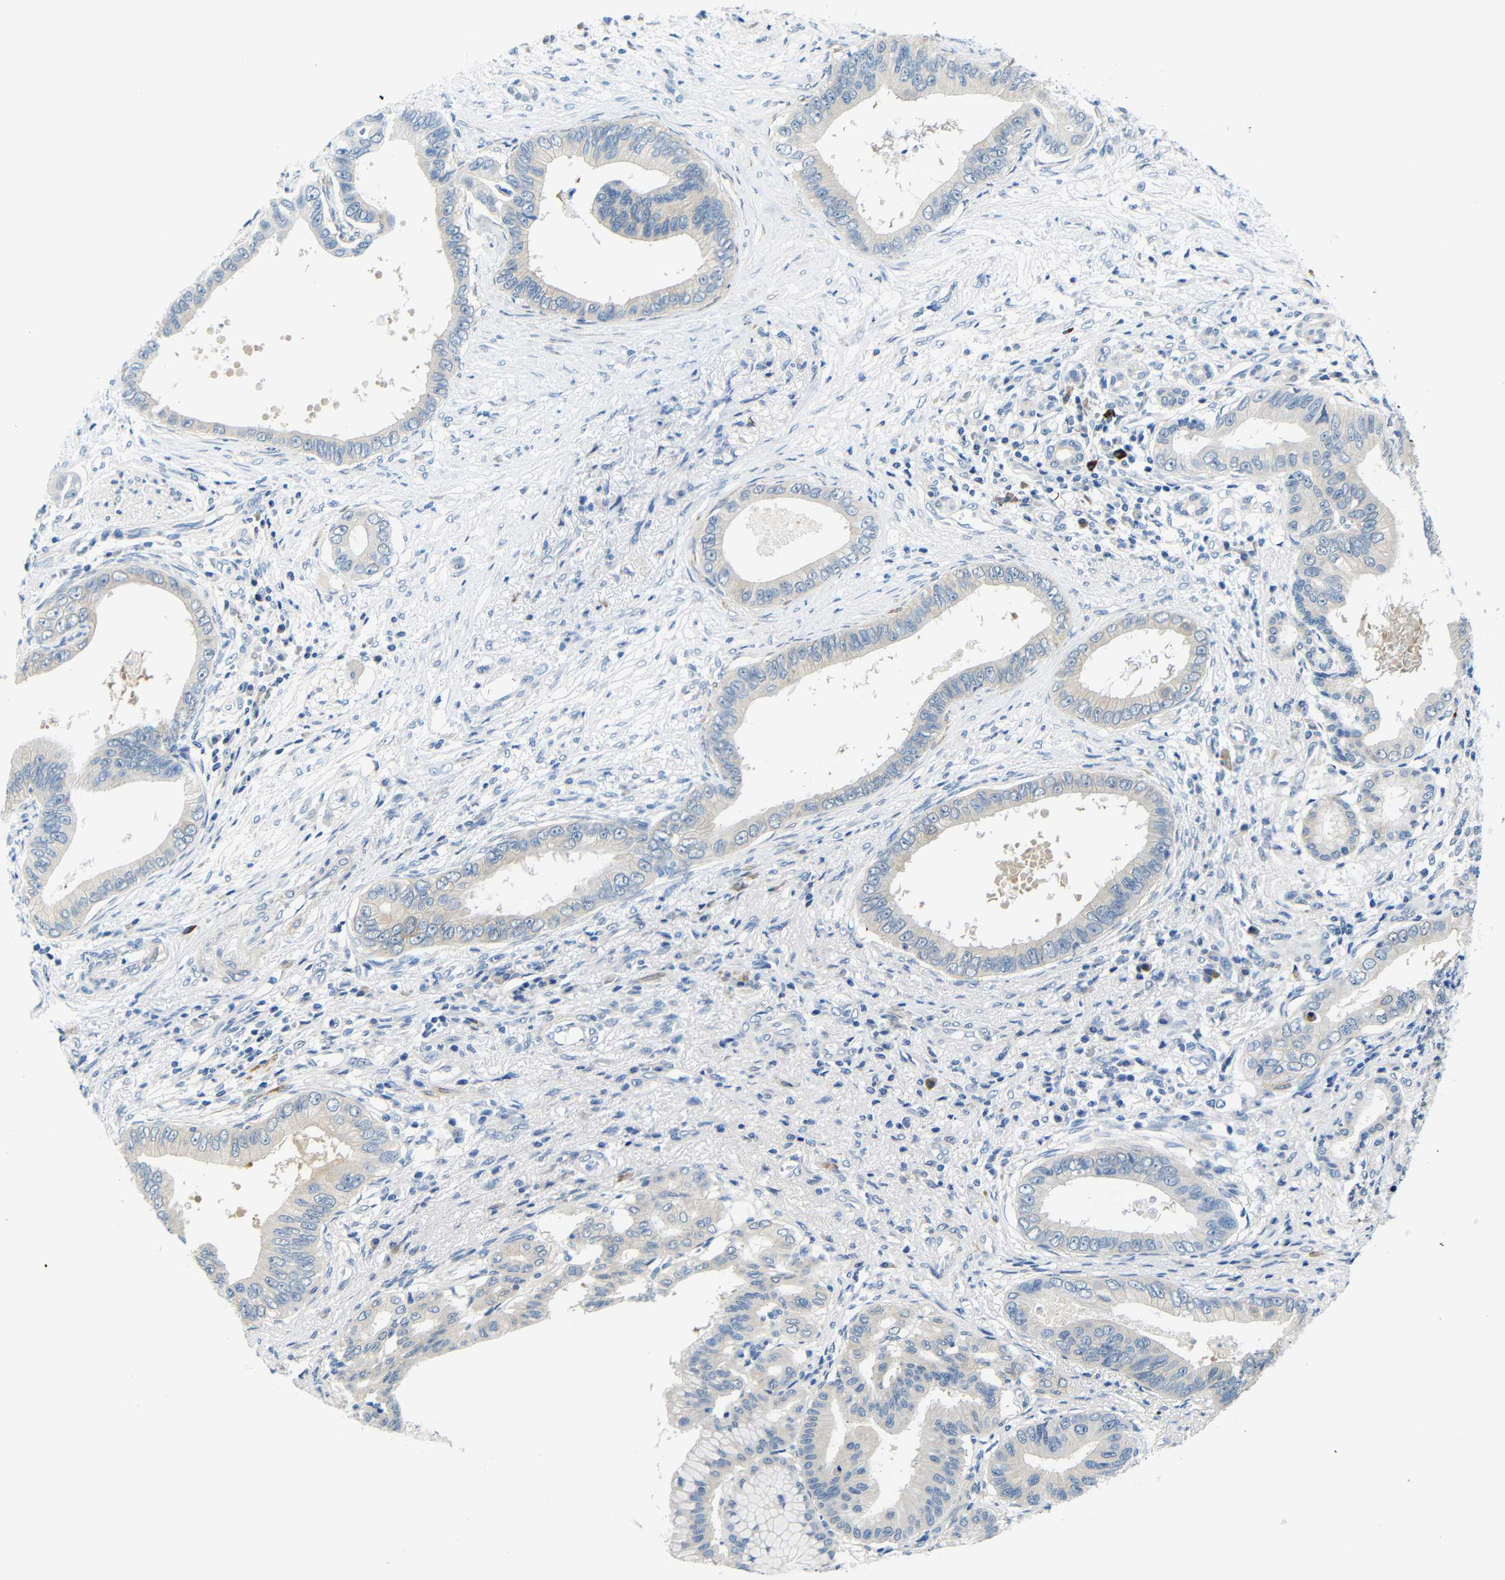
{"staining": {"intensity": "negative", "quantity": "none", "location": "none"}, "tissue": "pancreatic cancer", "cell_type": "Tumor cells", "image_type": "cancer", "snomed": [{"axis": "morphology", "description": "Adenocarcinoma, NOS"}, {"axis": "topography", "description": "Pancreas"}], "caption": "Image shows no significant protein positivity in tumor cells of pancreatic adenocarcinoma.", "gene": "NEGR1", "patient": {"sex": "male", "age": 77}}